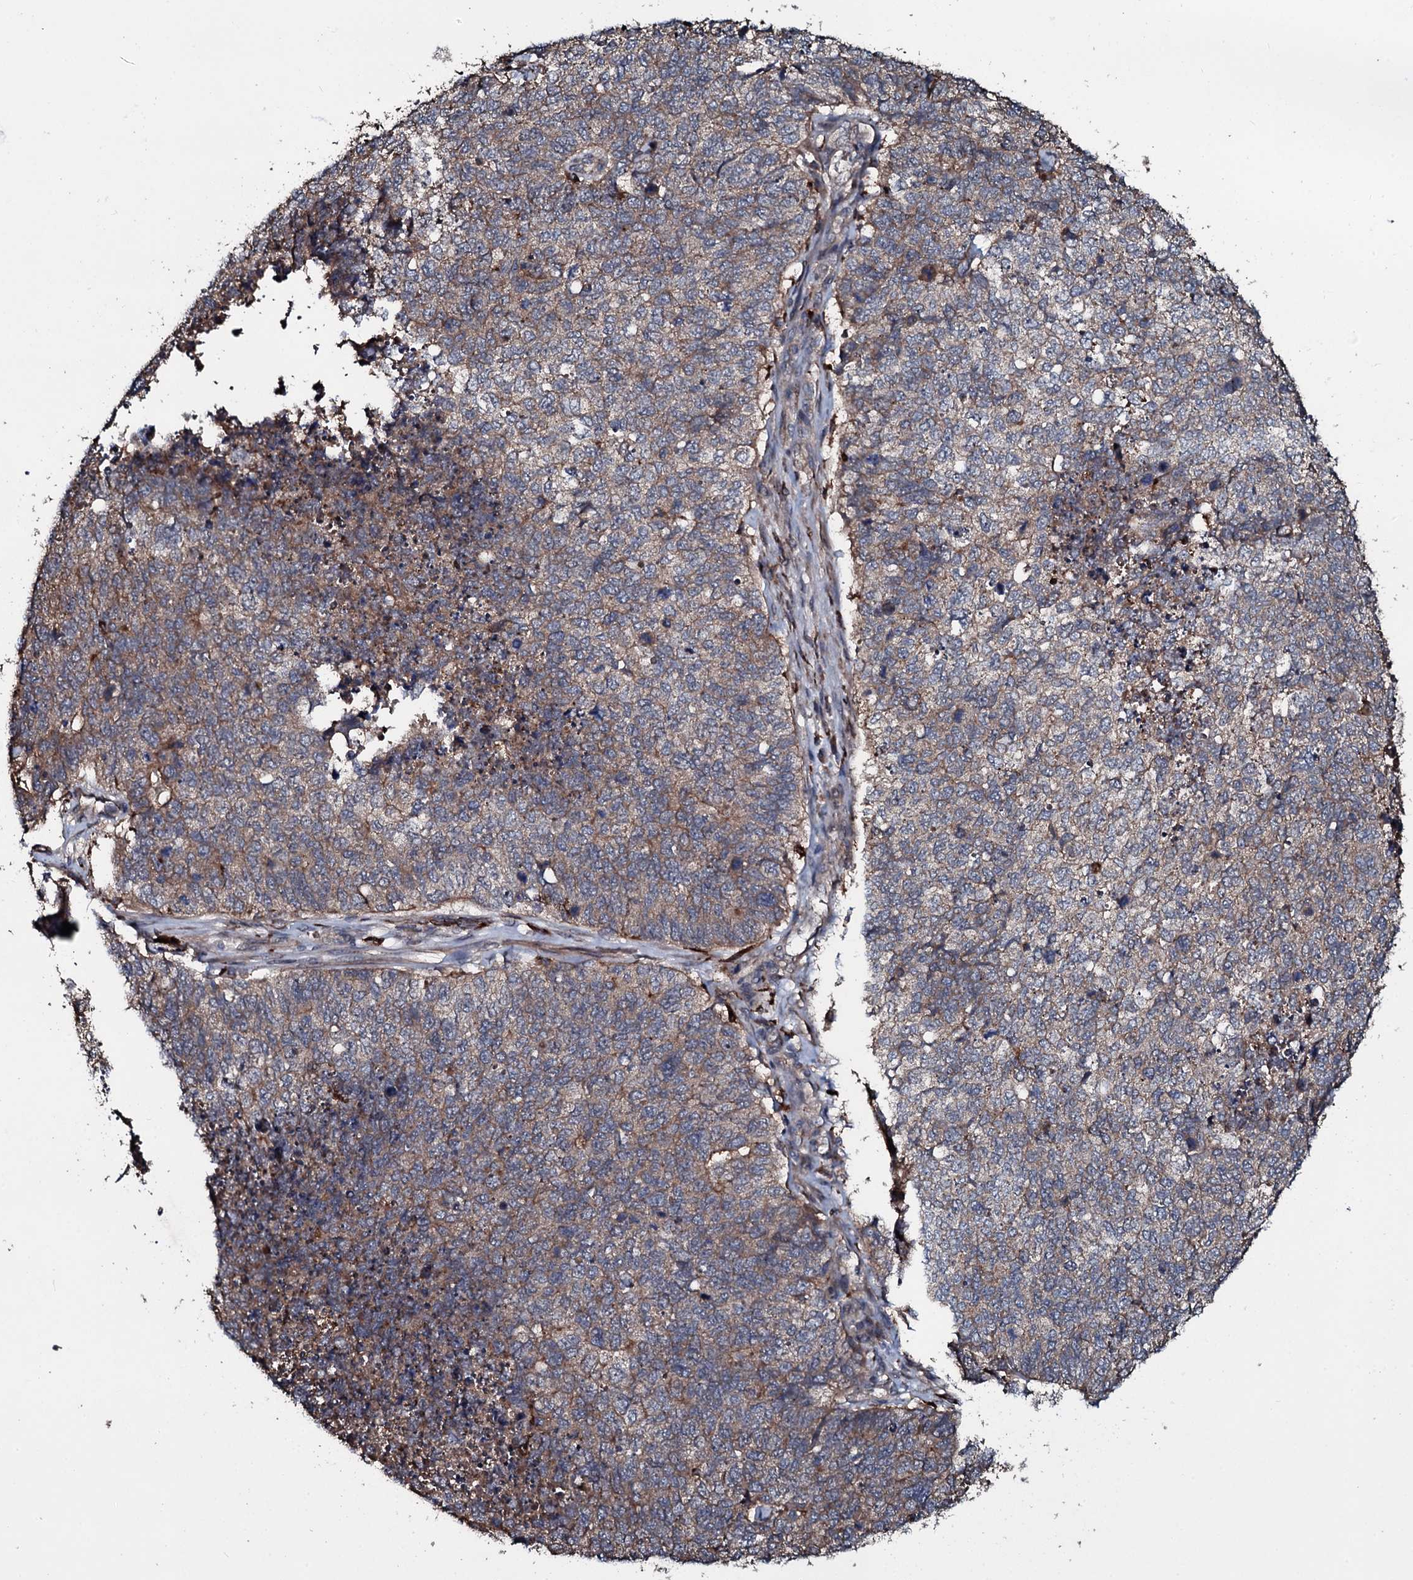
{"staining": {"intensity": "weak", "quantity": "25%-75%", "location": "cytoplasmic/membranous"}, "tissue": "cervical cancer", "cell_type": "Tumor cells", "image_type": "cancer", "snomed": [{"axis": "morphology", "description": "Squamous cell carcinoma, NOS"}, {"axis": "topography", "description": "Cervix"}], "caption": "Cervical cancer was stained to show a protein in brown. There is low levels of weak cytoplasmic/membranous positivity in about 25%-75% of tumor cells.", "gene": "TPGS2", "patient": {"sex": "female", "age": 63}}